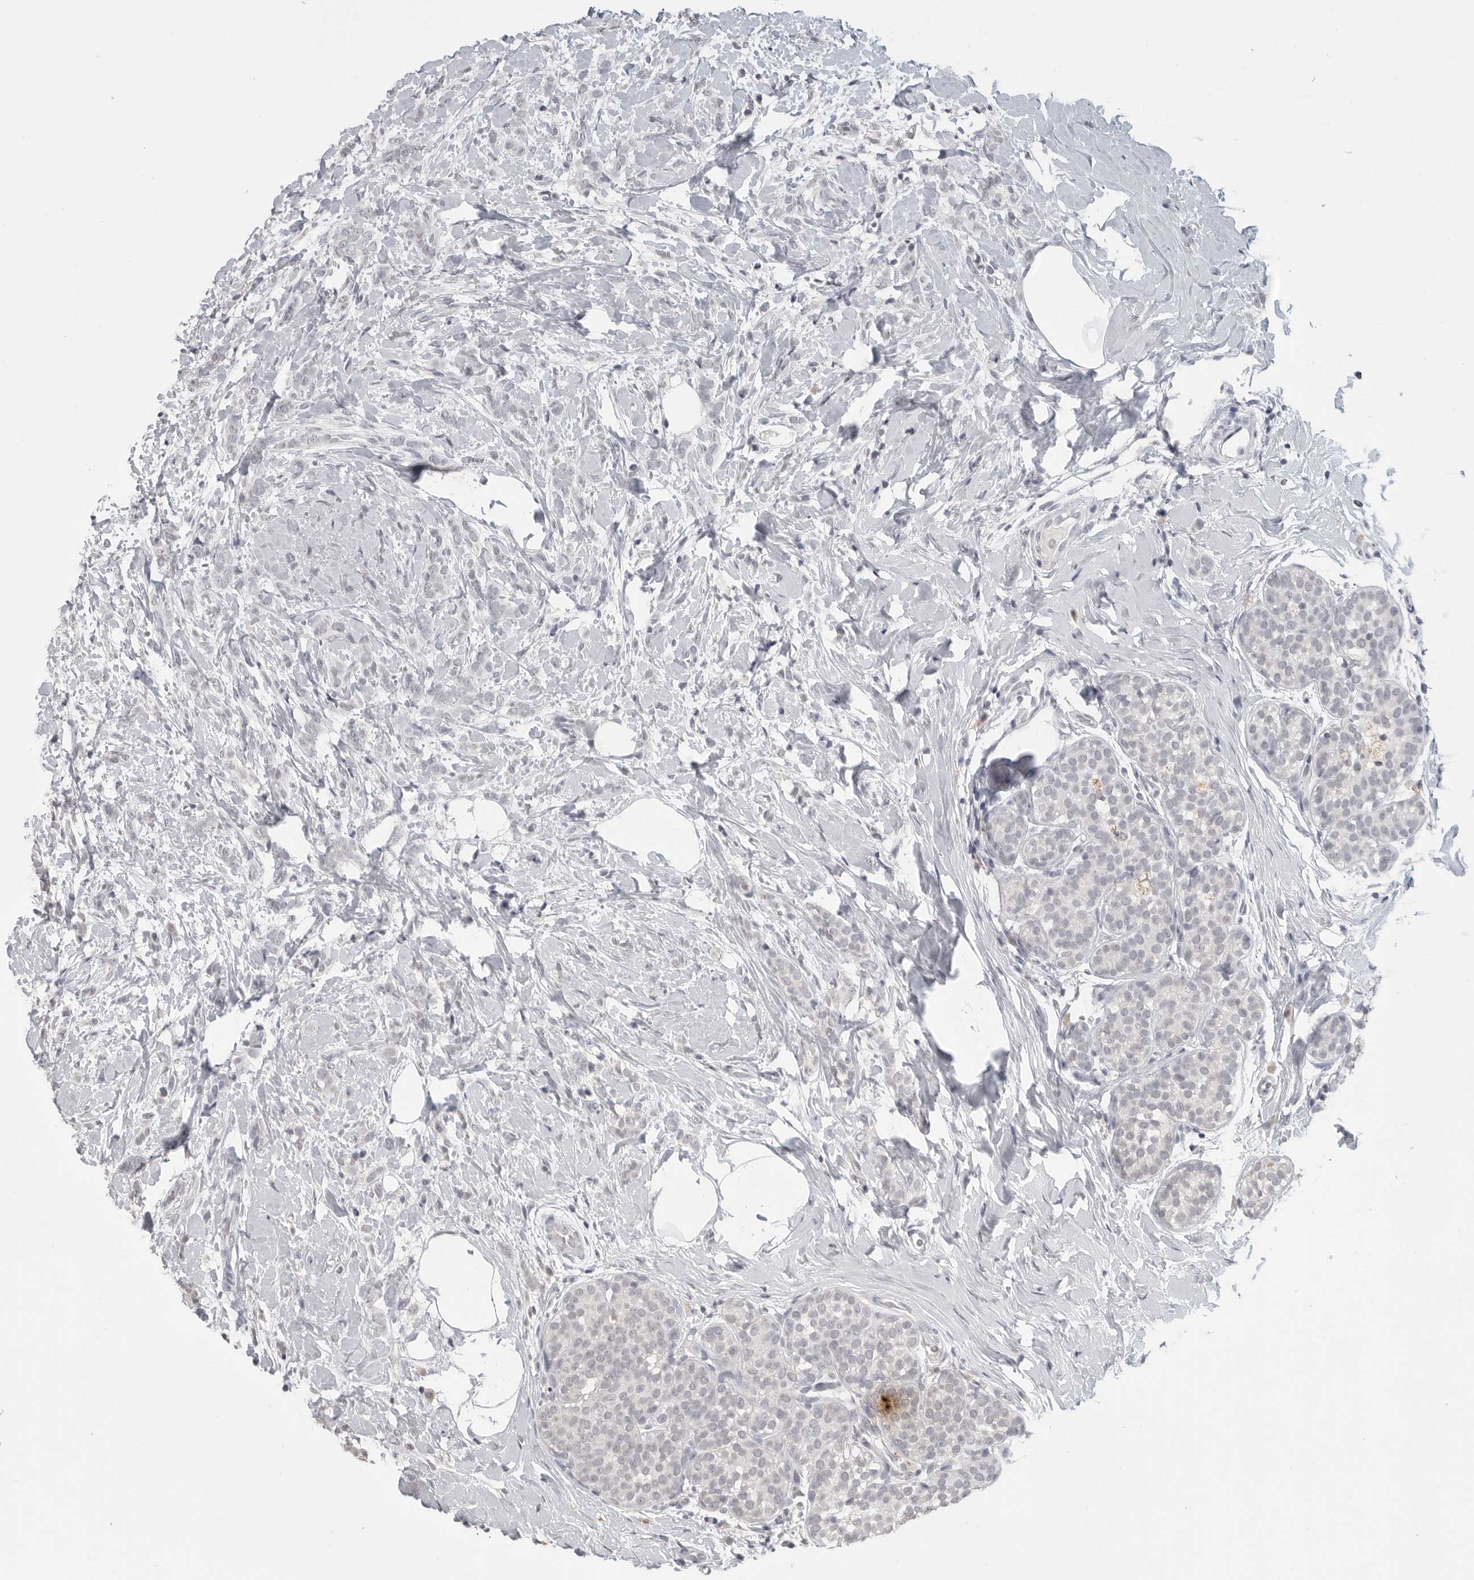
{"staining": {"intensity": "negative", "quantity": "none", "location": "none"}, "tissue": "breast cancer", "cell_type": "Tumor cells", "image_type": "cancer", "snomed": [{"axis": "morphology", "description": "Lobular carcinoma, in situ"}, {"axis": "morphology", "description": "Lobular carcinoma"}, {"axis": "topography", "description": "Breast"}], "caption": "High power microscopy micrograph of an immunohistochemistry (IHC) photomicrograph of breast lobular carcinoma in situ, revealing no significant staining in tumor cells.", "gene": "PRSS1", "patient": {"sex": "female", "age": 41}}